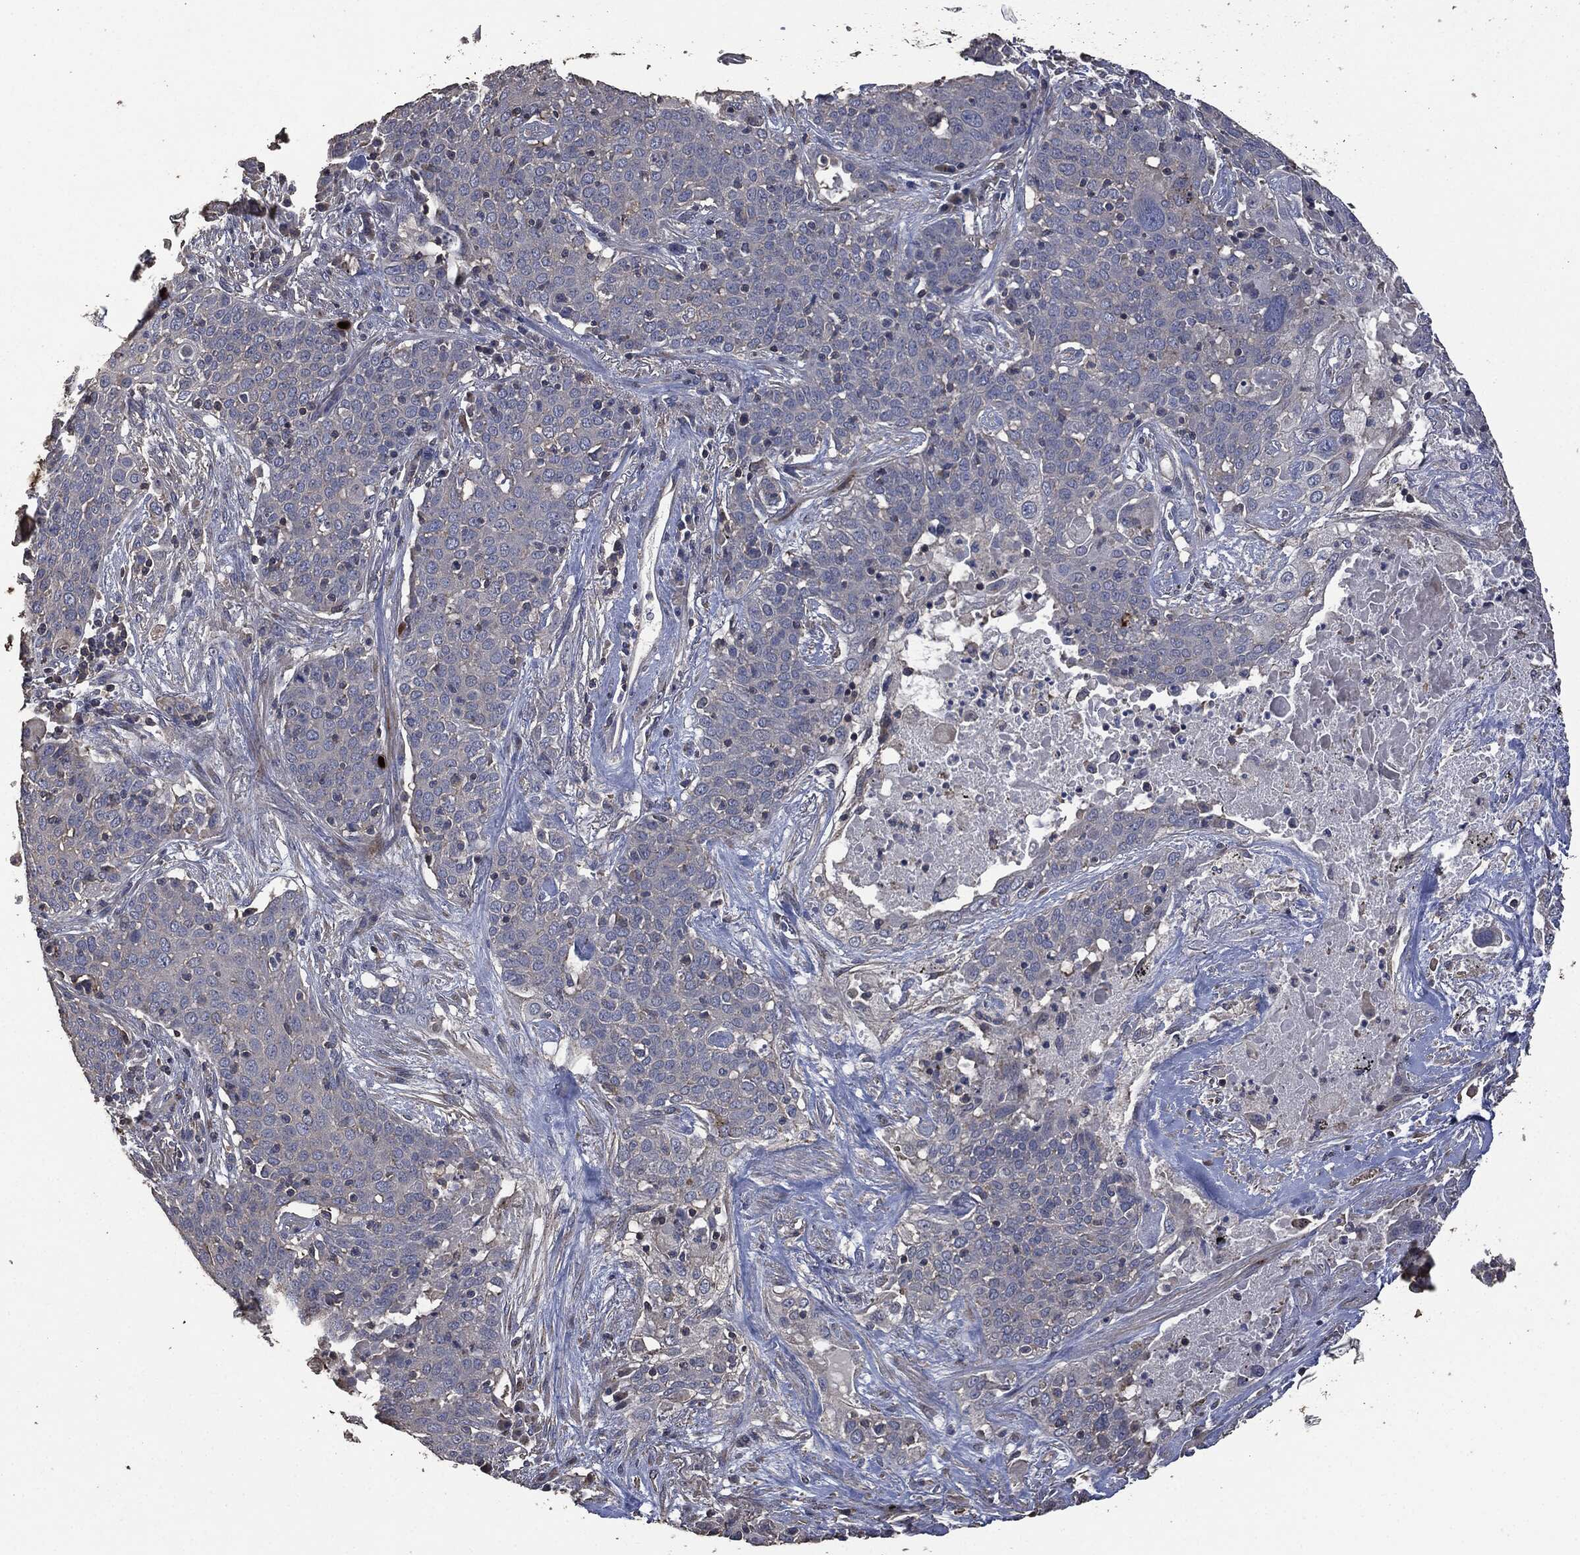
{"staining": {"intensity": "strong", "quantity": "<25%", "location": "cytoplasmic/membranous"}, "tissue": "lung cancer", "cell_type": "Tumor cells", "image_type": "cancer", "snomed": [{"axis": "morphology", "description": "Squamous cell carcinoma, NOS"}, {"axis": "topography", "description": "Lung"}], "caption": "Strong cytoplasmic/membranous protein staining is present in approximately <25% of tumor cells in lung cancer (squamous cell carcinoma).", "gene": "MSLN", "patient": {"sex": "male", "age": 82}}